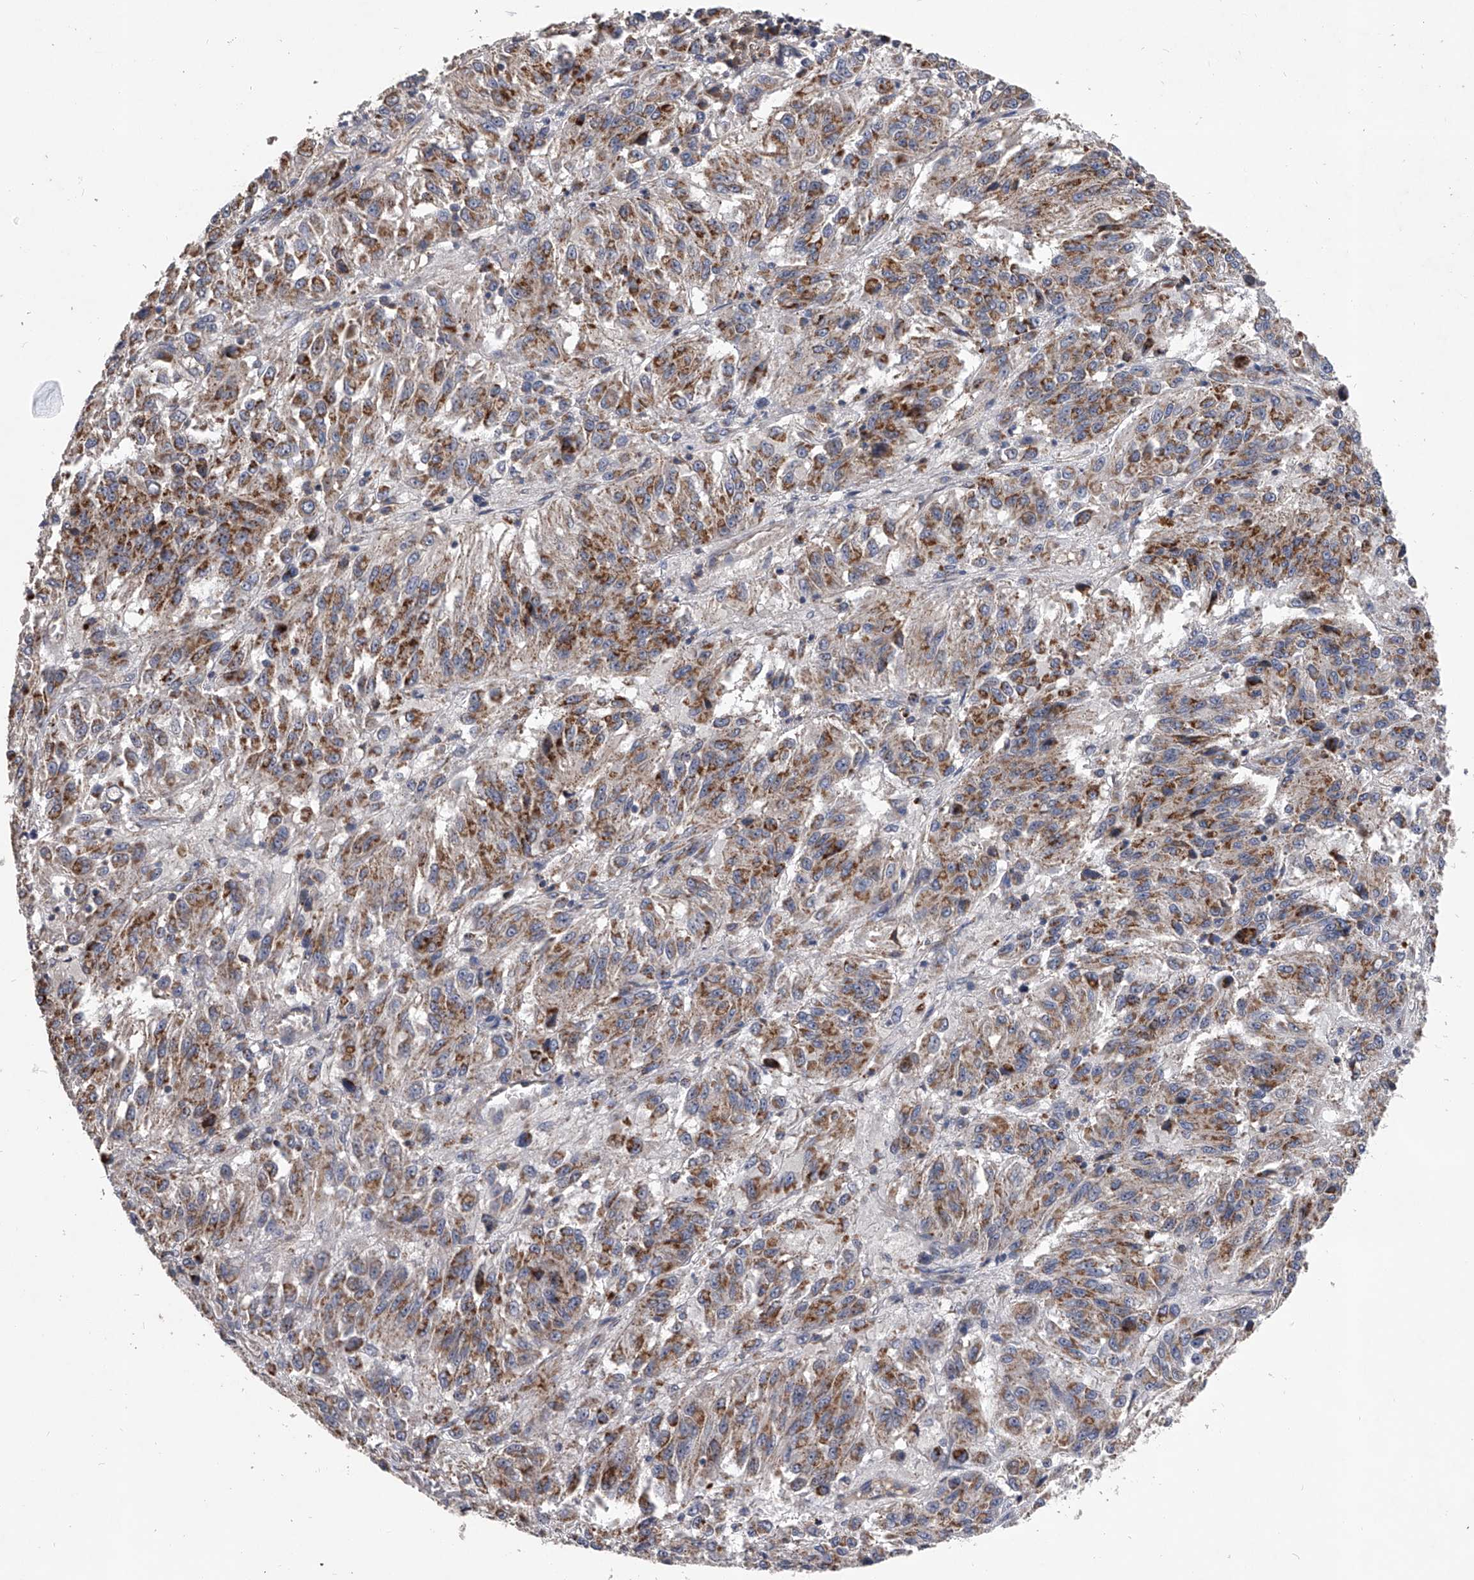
{"staining": {"intensity": "moderate", "quantity": ">75%", "location": "cytoplasmic/membranous"}, "tissue": "melanoma", "cell_type": "Tumor cells", "image_type": "cancer", "snomed": [{"axis": "morphology", "description": "Malignant melanoma, Metastatic site"}, {"axis": "topography", "description": "Lung"}], "caption": "Immunohistochemical staining of human malignant melanoma (metastatic site) shows medium levels of moderate cytoplasmic/membranous positivity in approximately >75% of tumor cells. Immunohistochemistry stains the protein of interest in brown and the nuclei are stained blue.", "gene": "NRP1", "patient": {"sex": "male", "age": 64}}